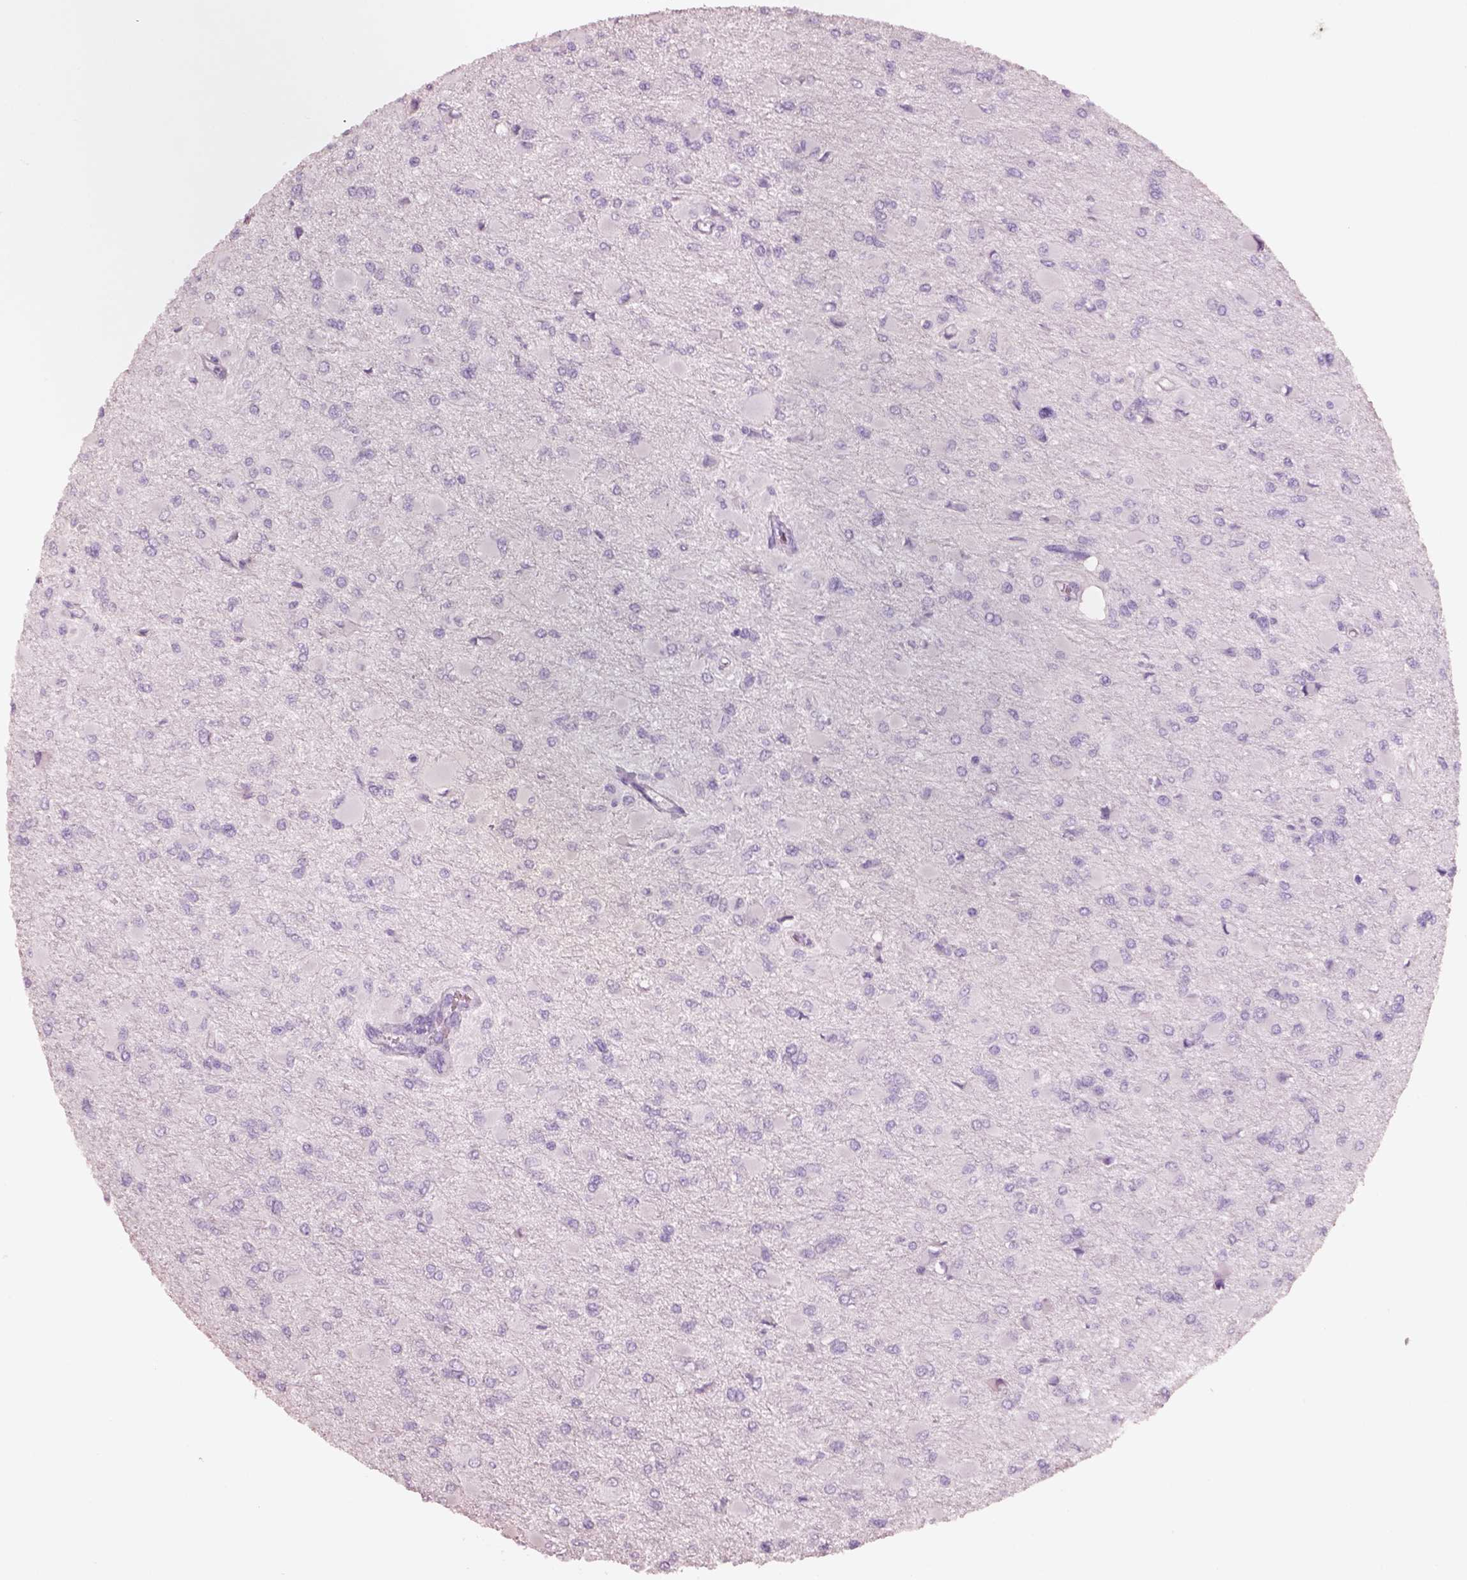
{"staining": {"intensity": "negative", "quantity": "none", "location": "none"}, "tissue": "glioma", "cell_type": "Tumor cells", "image_type": "cancer", "snomed": [{"axis": "morphology", "description": "Glioma, malignant, High grade"}, {"axis": "topography", "description": "Cerebral cortex"}], "caption": "This photomicrograph is of glioma stained with immunohistochemistry (IHC) to label a protein in brown with the nuclei are counter-stained blue. There is no expression in tumor cells.", "gene": "PNOC", "patient": {"sex": "female", "age": 36}}